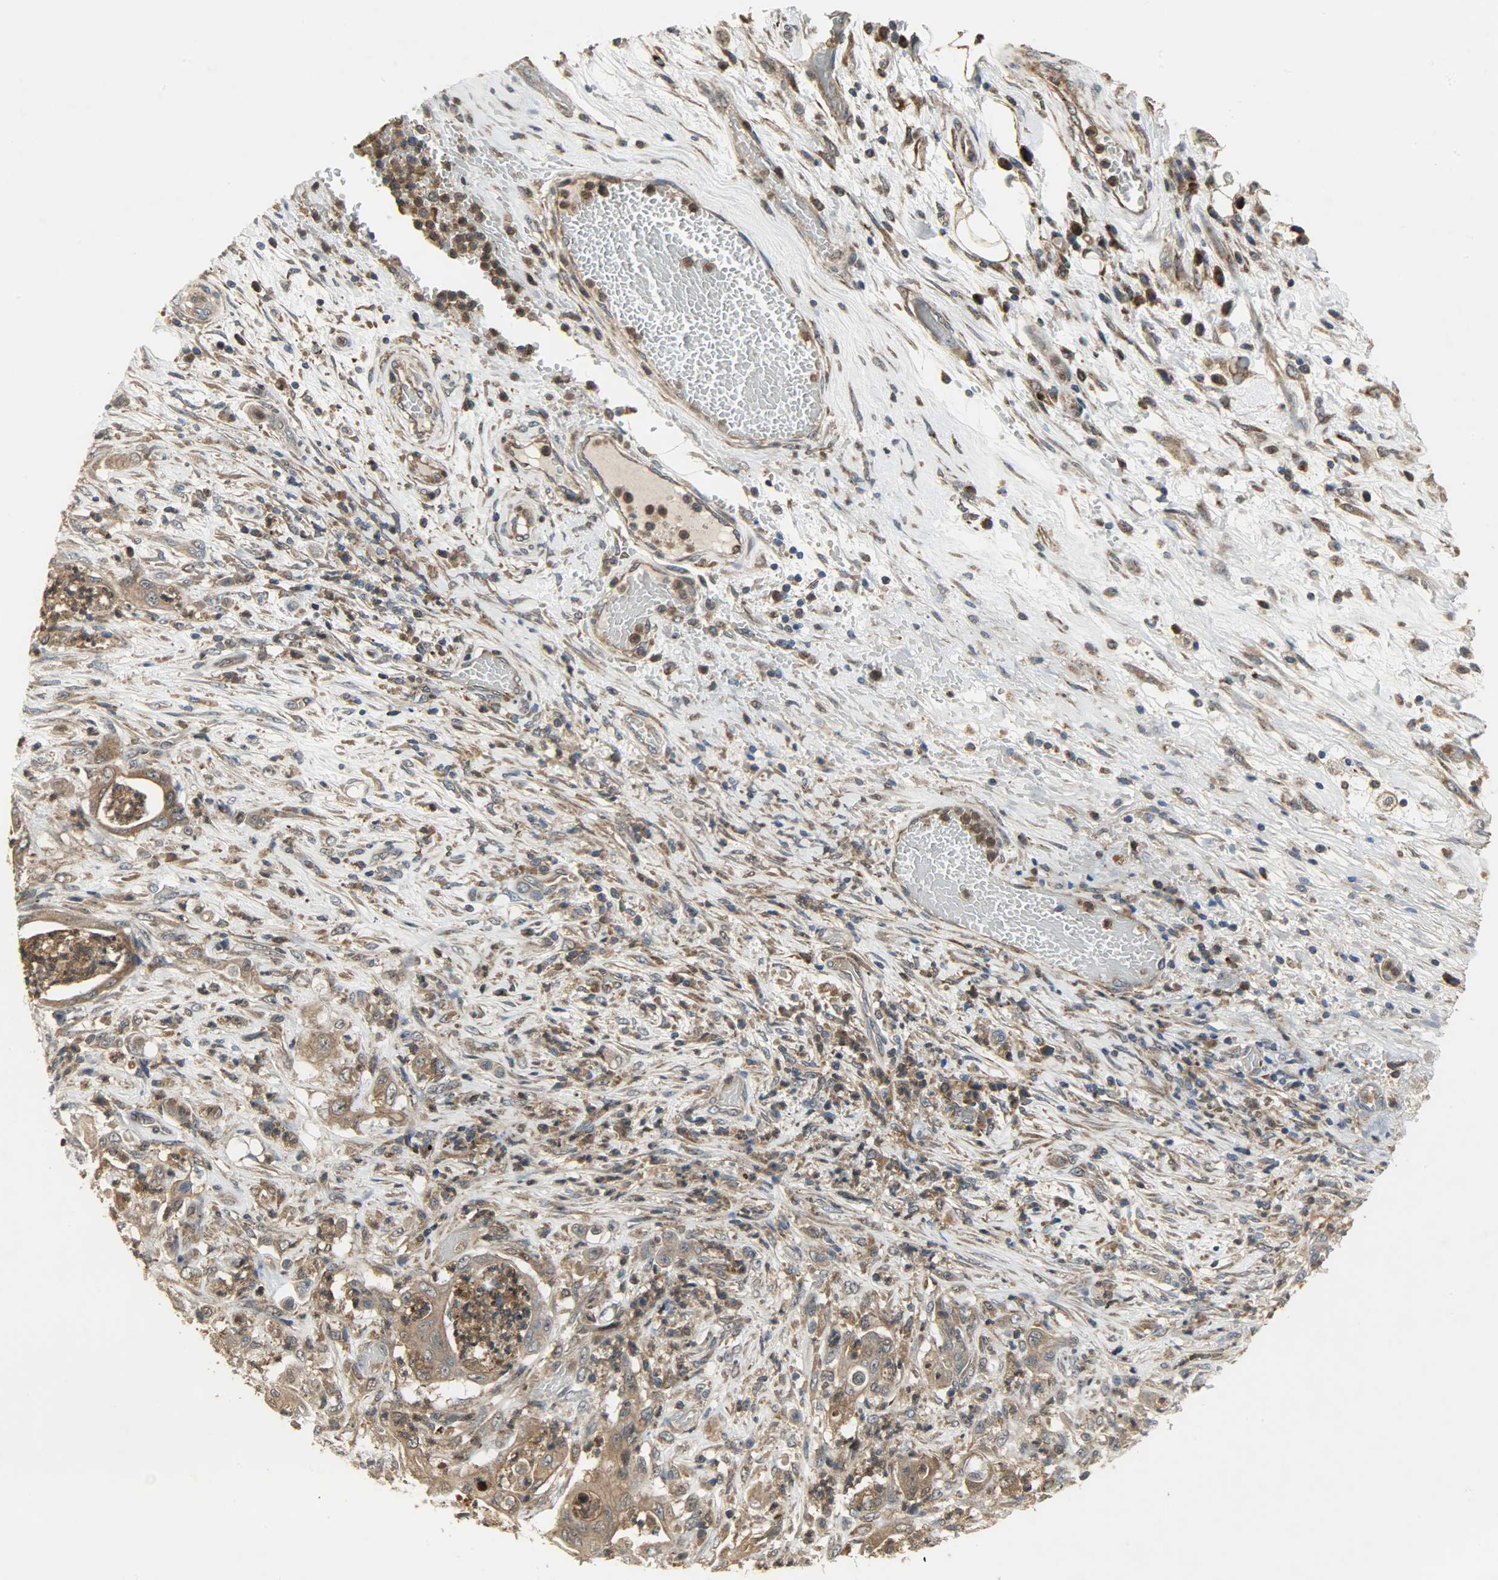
{"staining": {"intensity": "strong", "quantity": ">75%", "location": "cytoplasmic/membranous"}, "tissue": "stomach cancer", "cell_type": "Tumor cells", "image_type": "cancer", "snomed": [{"axis": "morphology", "description": "Adenocarcinoma, NOS"}, {"axis": "topography", "description": "Stomach"}], "caption": "Immunohistochemical staining of human adenocarcinoma (stomach) reveals strong cytoplasmic/membranous protein expression in about >75% of tumor cells. (DAB IHC, brown staining for protein, blue staining for nuclei).", "gene": "AMT", "patient": {"sex": "female", "age": 73}}